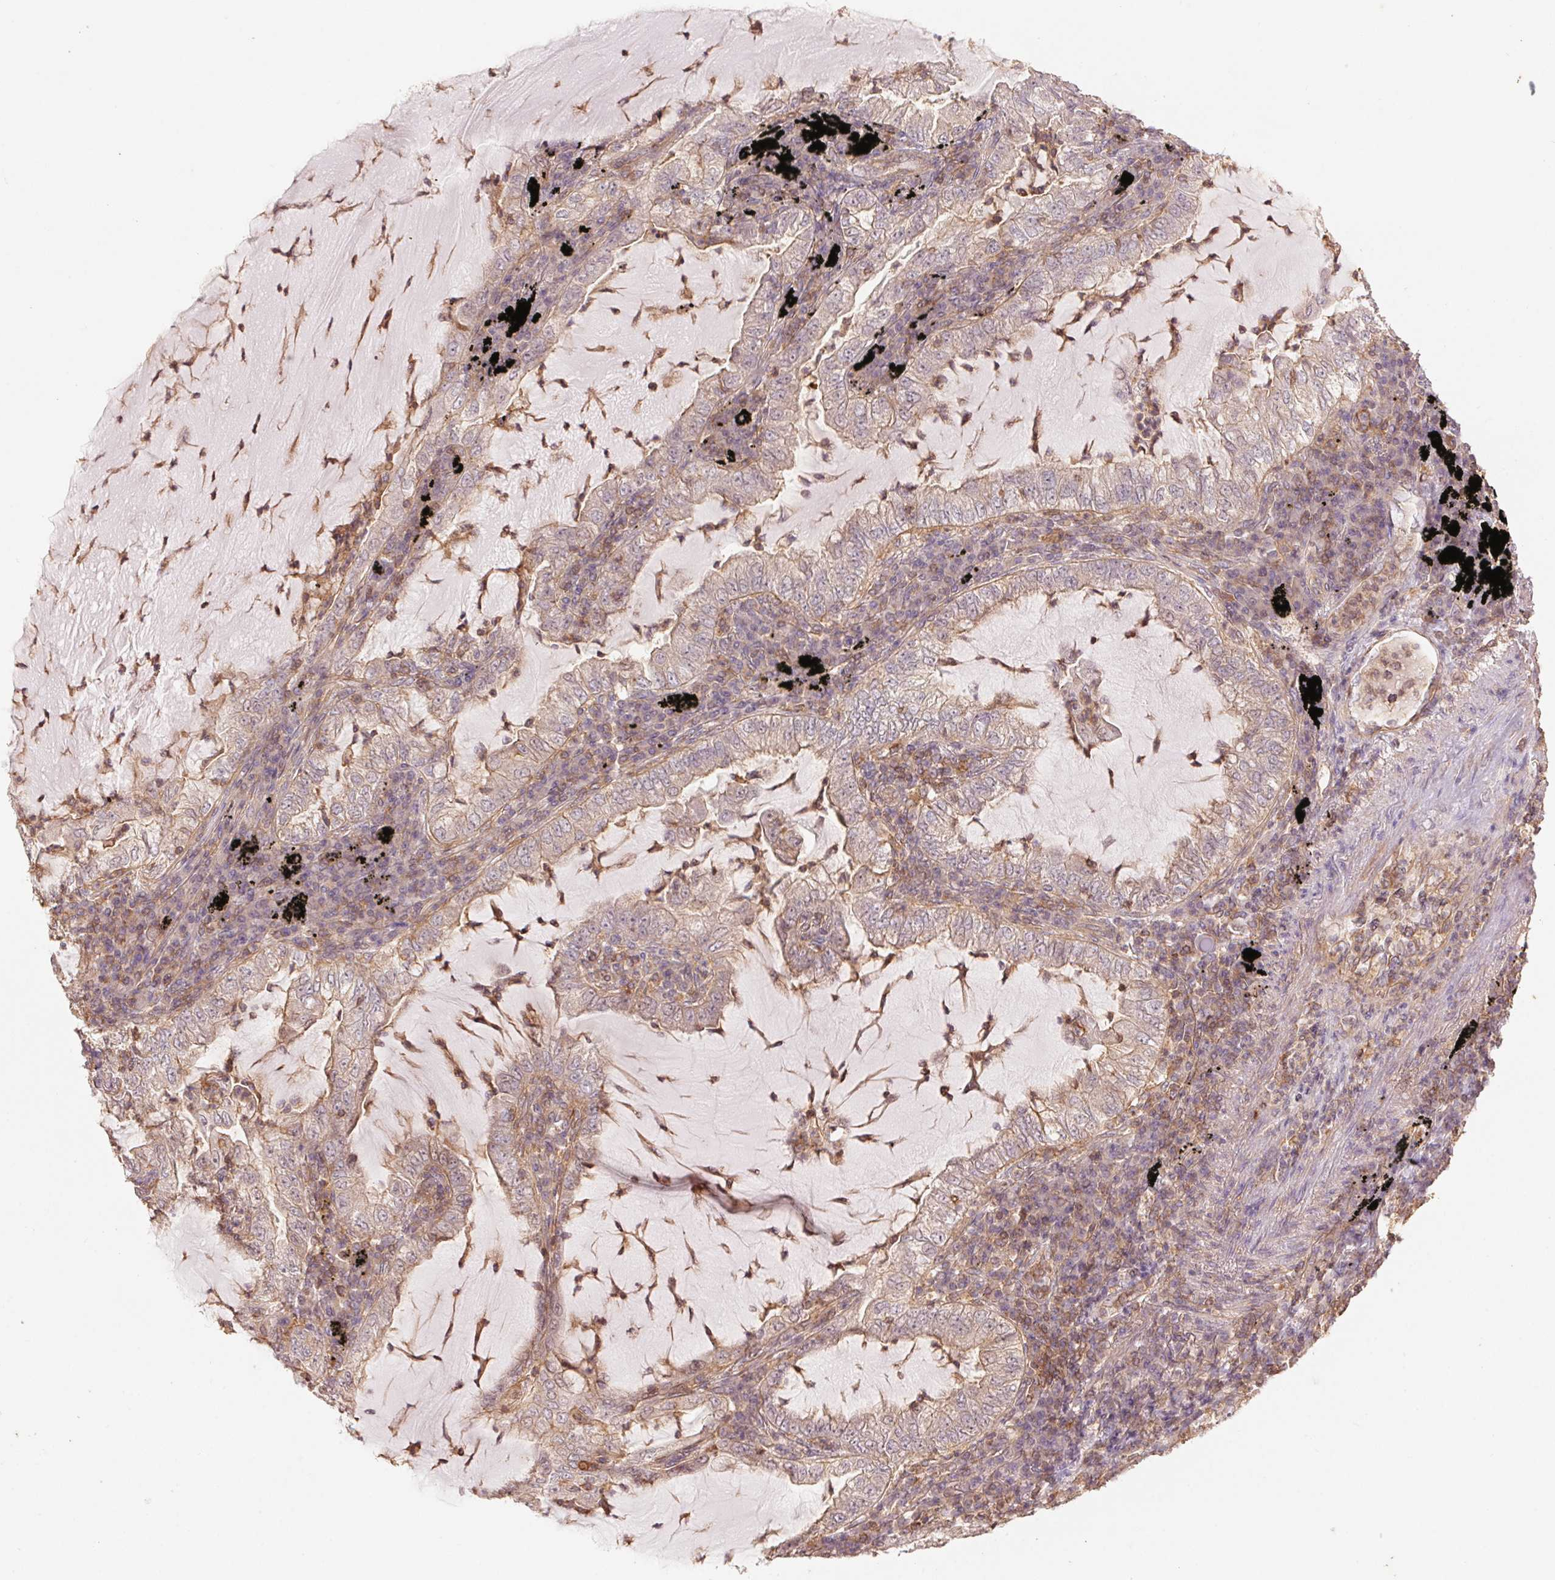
{"staining": {"intensity": "weak", "quantity": "25%-75%", "location": "cytoplasmic/membranous"}, "tissue": "lung cancer", "cell_type": "Tumor cells", "image_type": "cancer", "snomed": [{"axis": "morphology", "description": "Adenocarcinoma, NOS"}, {"axis": "topography", "description": "Lung"}], "caption": "Protein expression analysis of human adenocarcinoma (lung) reveals weak cytoplasmic/membranous expression in about 25%-75% of tumor cells.", "gene": "TUBA3D", "patient": {"sex": "female", "age": 73}}